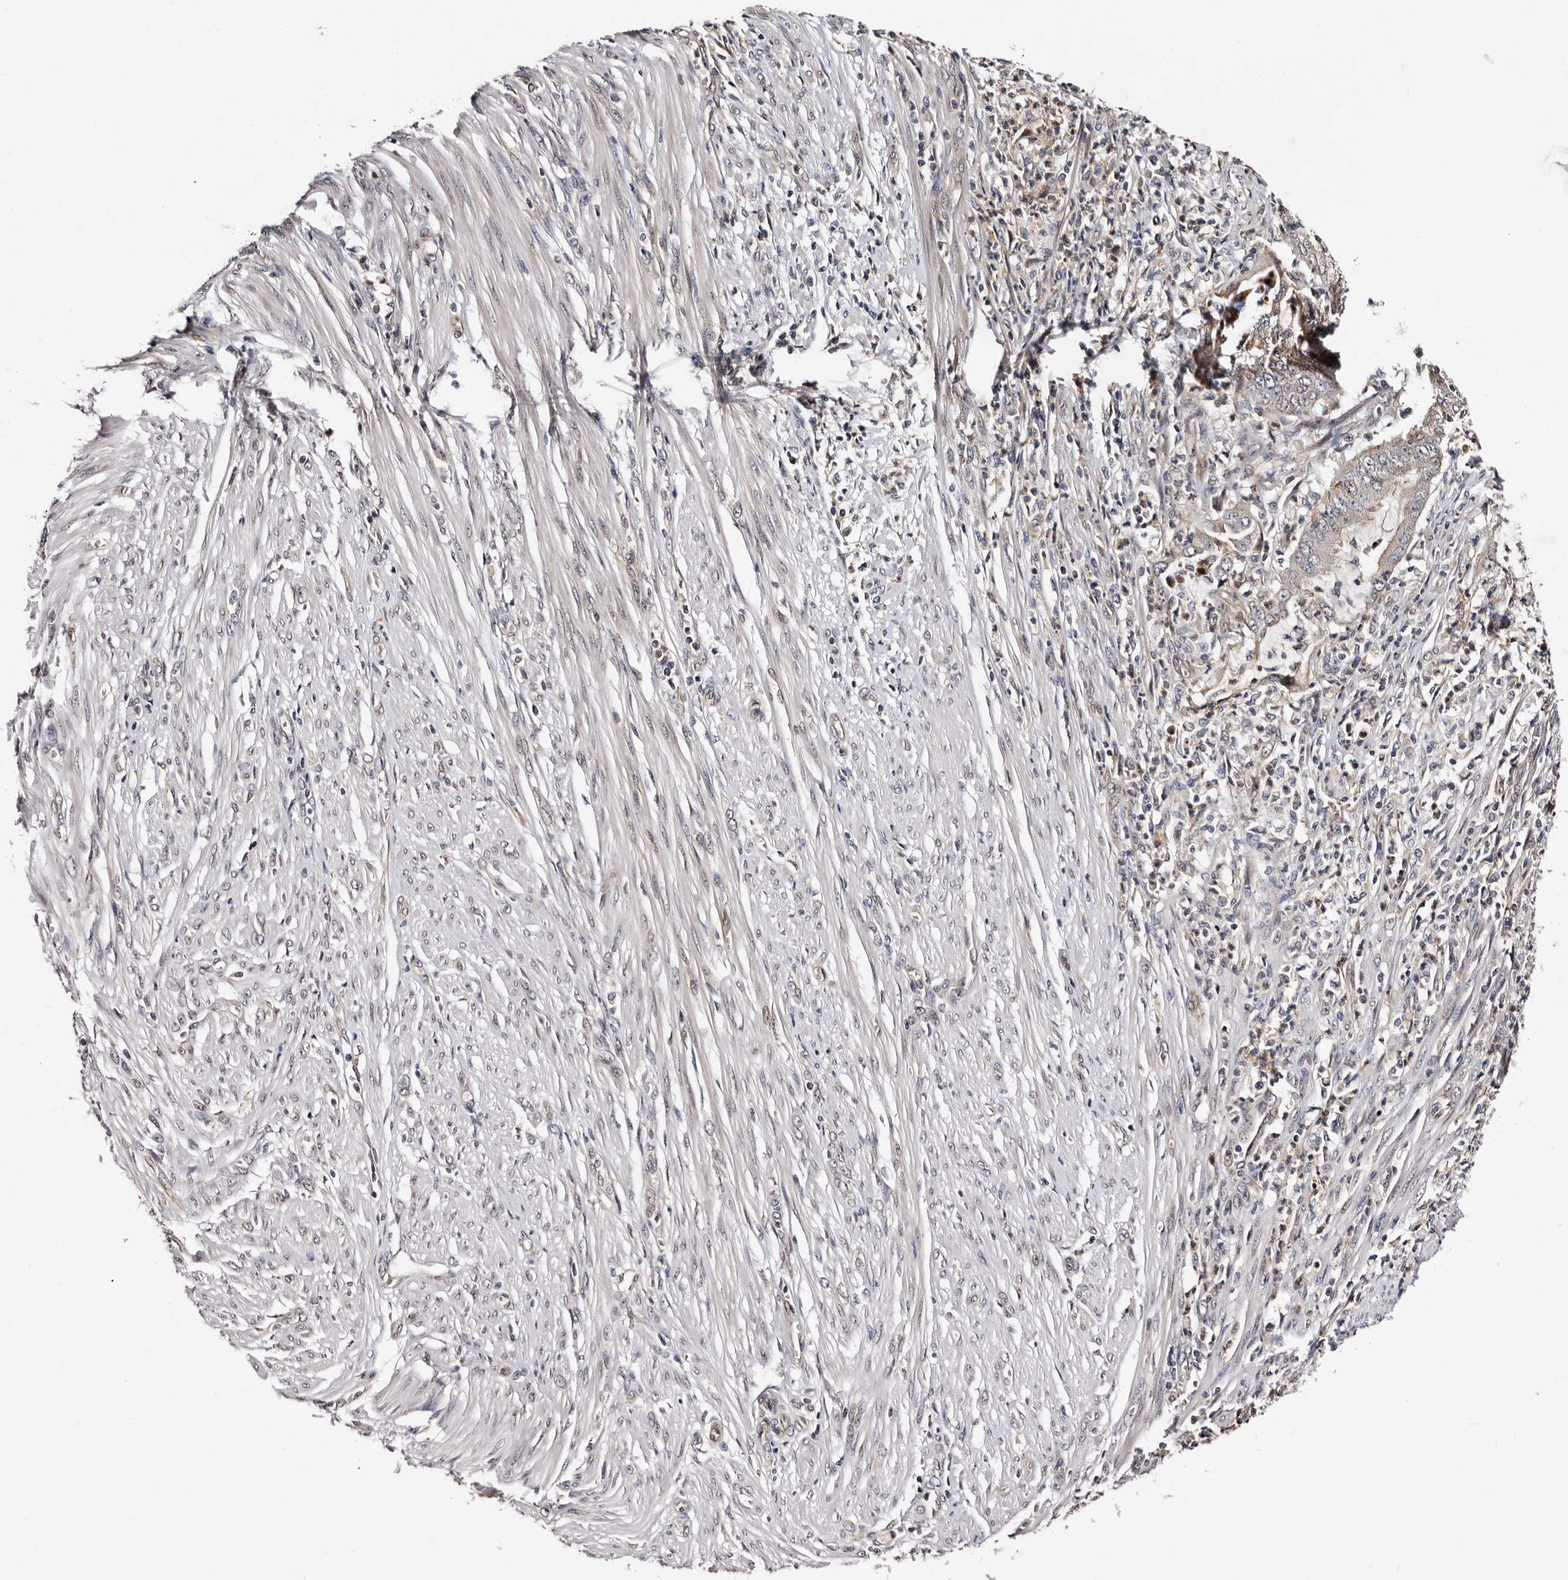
{"staining": {"intensity": "negative", "quantity": "none", "location": "none"}, "tissue": "endometrial cancer", "cell_type": "Tumor cells", "image_type": "cancer", "snomed": [{"axis": "morphology", "description": "Adenocarcinoma, NOS"}, {"axis": "topography", "description": "Endometrium"}], "caption": "This is an immunohistochemistry micrograph of endometrial adenocarcinoma. There is no expression in tumor cells.", "gene": "GLRX3", "patient": {"sex": "female", "age": 51}}